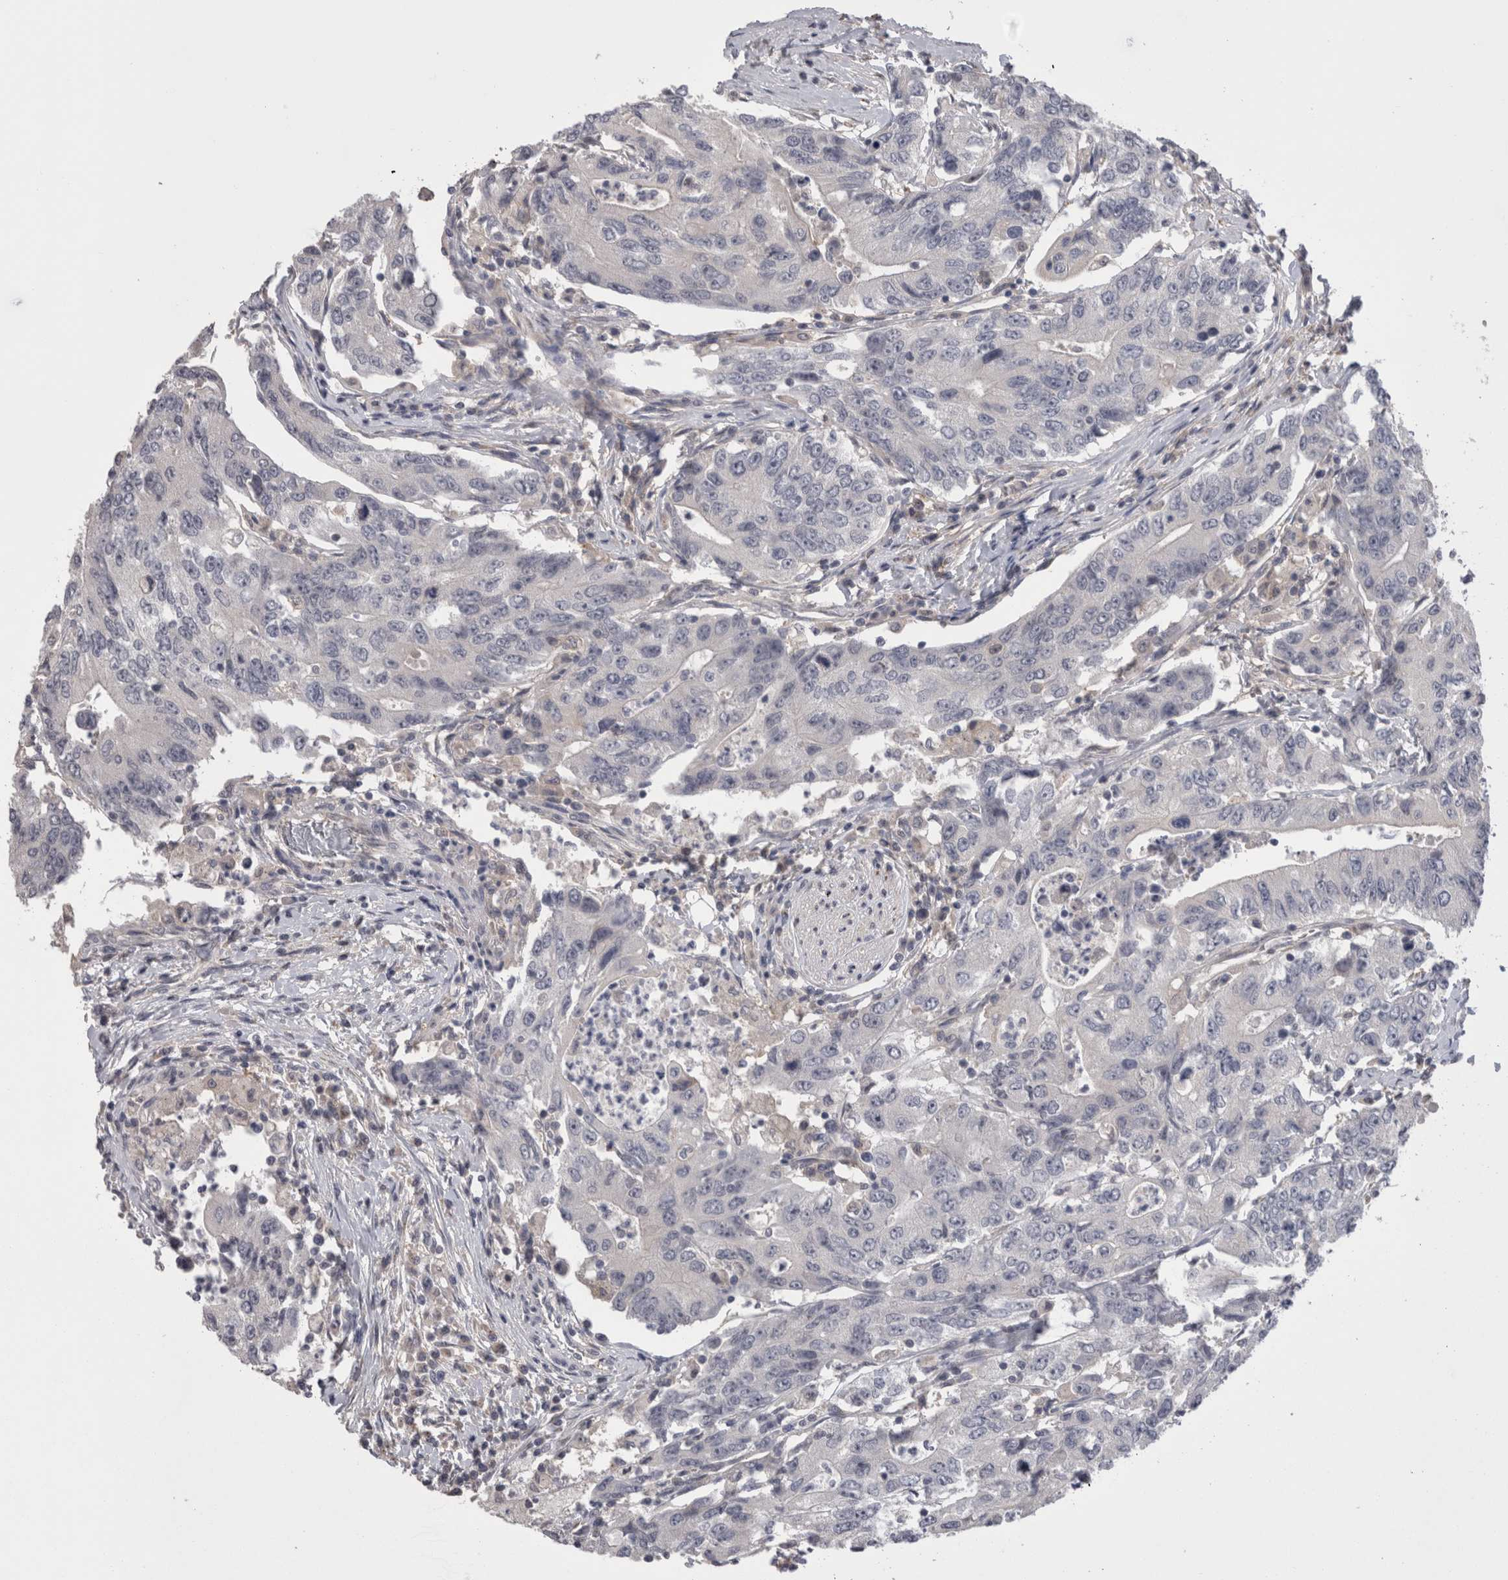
{"staining": {"intensity": "negative", "quantity": "none", "location": "none"}, "tissue": "colorectal cancer", "cell_type": "Tumor cells", "image_type": "cancer", "snomed": [{"axis": "morphology", "description": "Adenocarcinoma, NOS"}, {"axis": "topography", "description": "Colon"}], "caption": "IHC histopathology image of colorectal adenocarcinoma stained for a protein (brown), which displays no expression in tumor cells.", "gene": "DCTN6", "patient": {"sex": "female", "age": 77}}